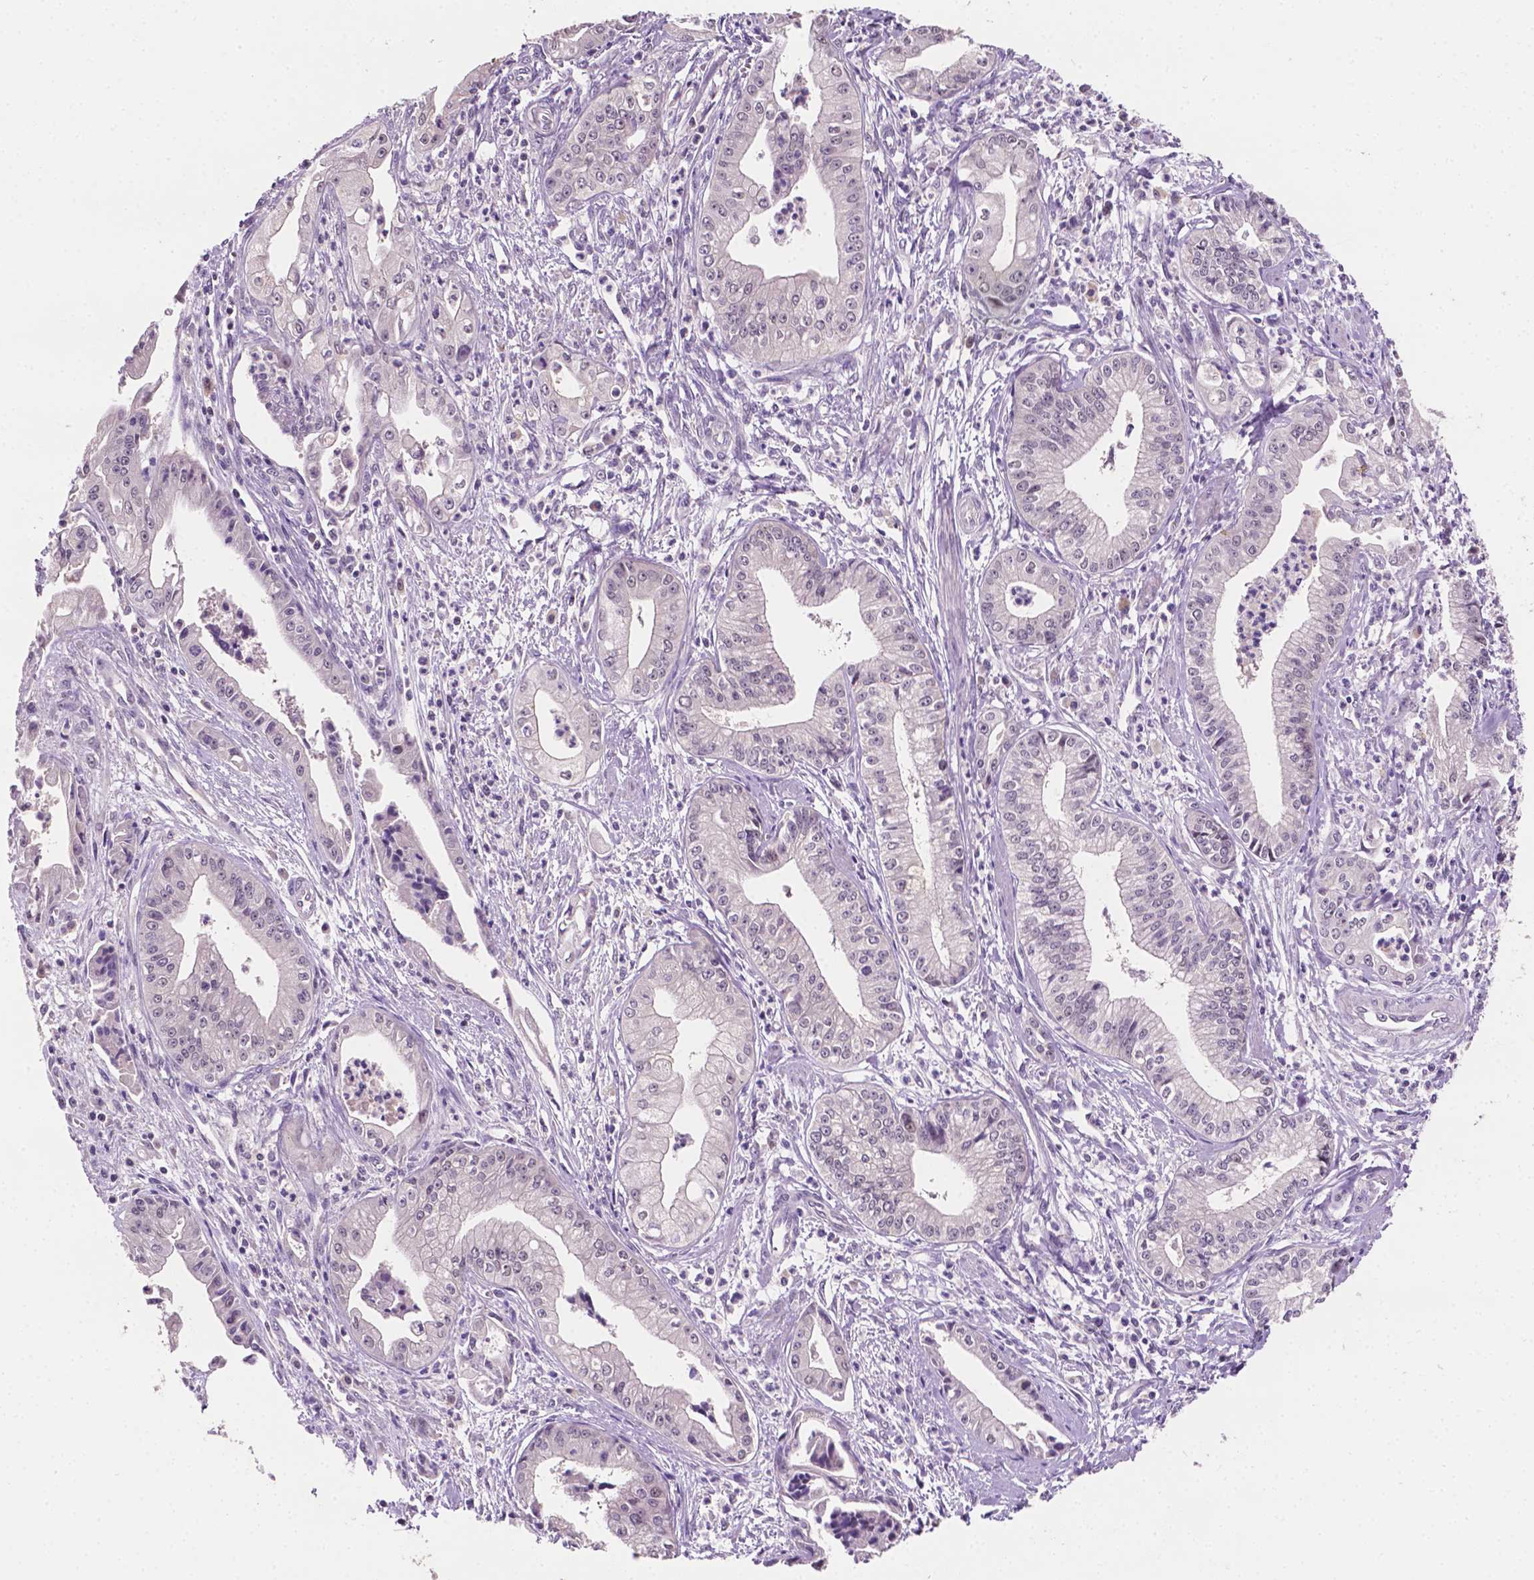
{"staining": {"intensity": "negative", "quantity": "none", "location": "none"}, "tissue": "pancreatic cancer", "cell_type": "Tumor cells", "image_type": "cancer", "snomed": [{"axis": "morphology", "description": "Adenocarcinoma, NOS"}, {"axis": "topography", "description": "Pancreas"}], "caption": "Tumor cells show no significant protein positivity in pancreatic adenocarcinoma. Brightfield microscopy of immunohistochemistry (IHC) stained with DAB (3,3'-diaminobenzidine) (brown) and hematoxylin (blue), captured at high magnification.", "gene": "MROH6", "patient": {"sex": "female", "age": 65}}